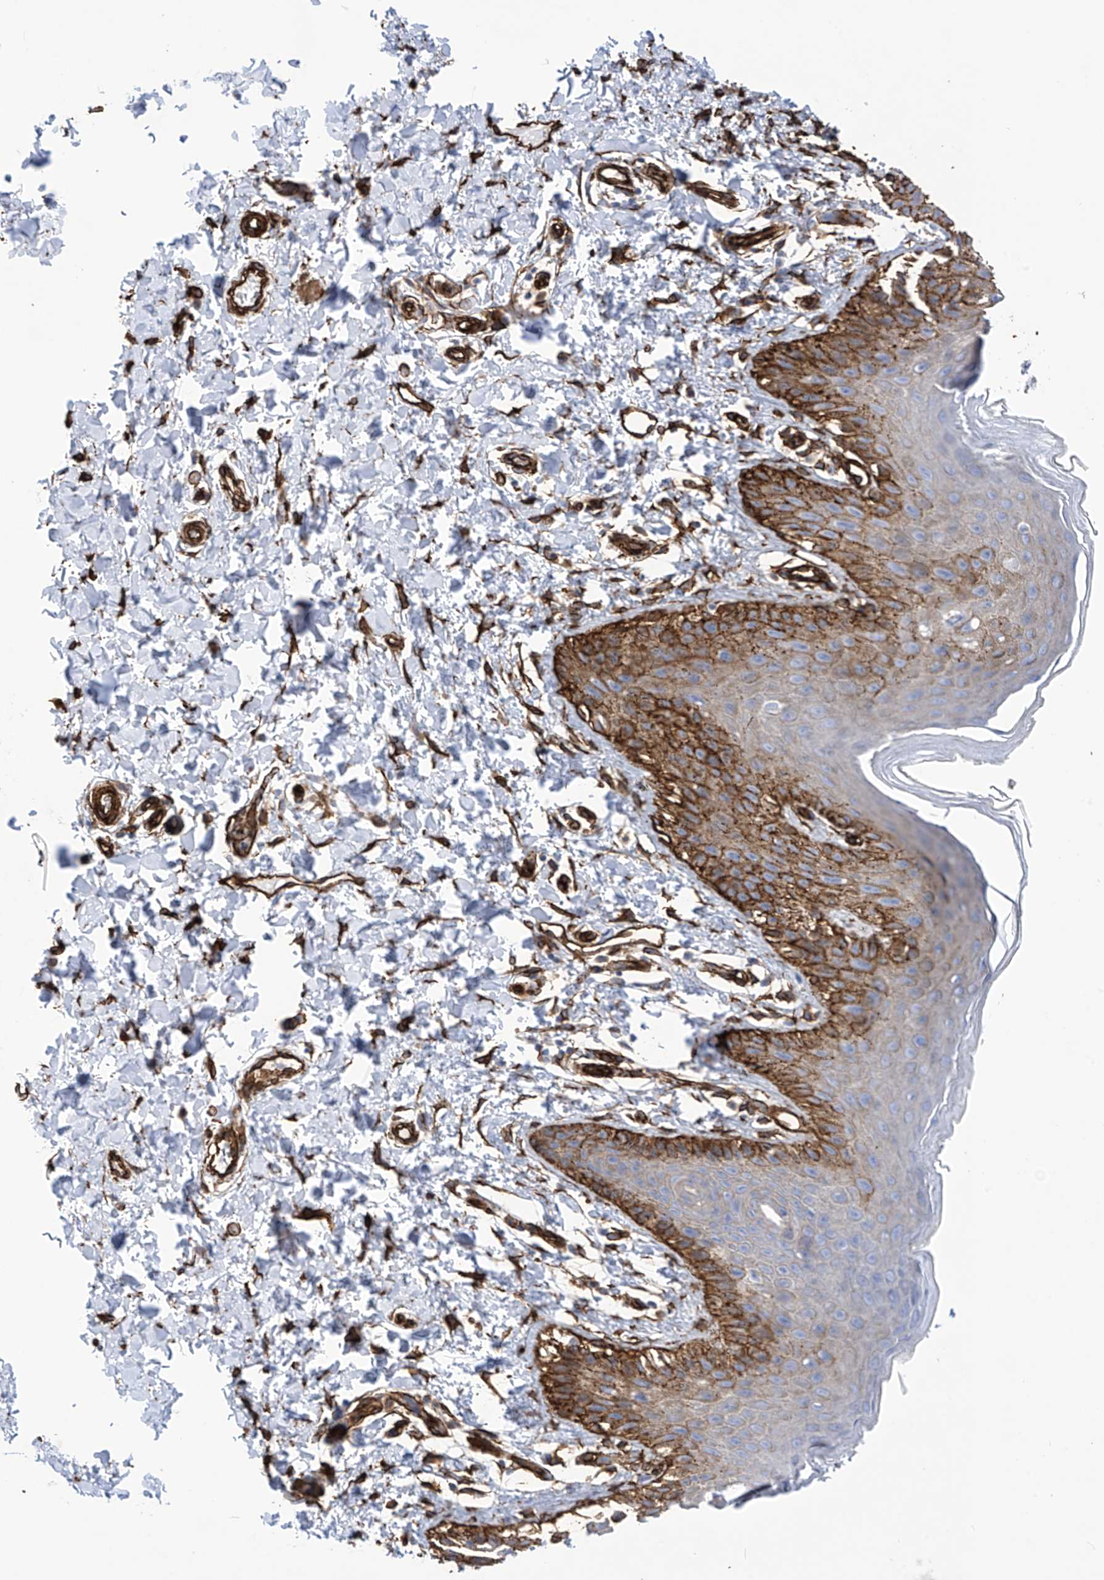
{"staining": {"intensity": "strong", "quantity": "25%-75%", "location": "cytoplasmic/membranous"}, "tissue": "skin", "cell_type": "Epidermal cells", "image_type": "normal", "snomed": [{"axis": "morphology", "description": "Normal tissue, NOS"}, {"axis": "topography", "description": "Anal"}], "caption": "A high amount of strong cytoplasmic/membranous staining is identified in approximately 25%-75% of epidermal cells in normal skin.", "gene": "UBTD1", "patient": {"sex": "male", "age": 44}}